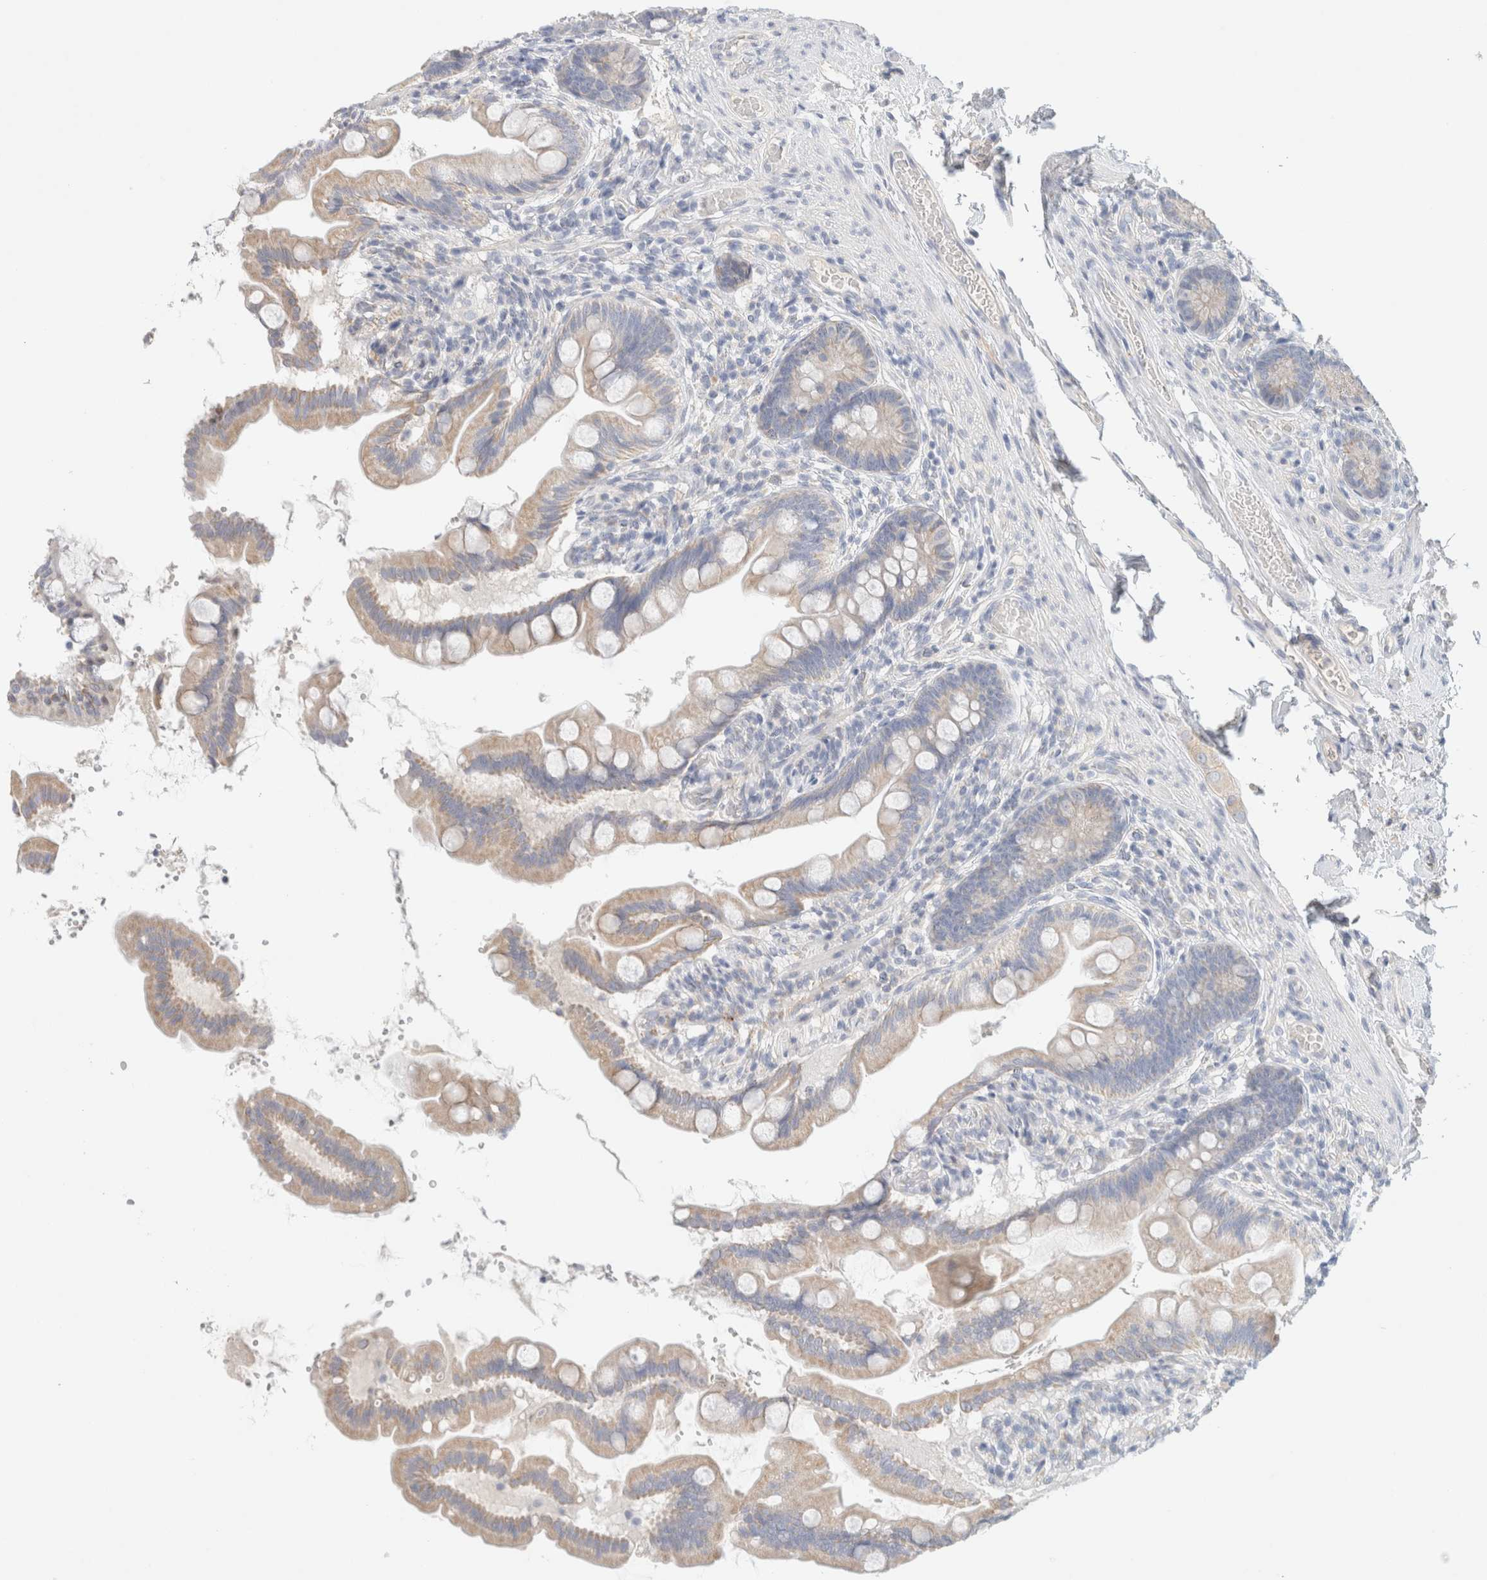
{"staining": {"intensity": "weak", "quantity": ">75%", "location": "cytoplasmic/membranous"}, "tissue": "small intestine", "cell_type": "Glandular cells", "image_type": "normal", "snomed": [{"axis": "morphology", "description": "Normal tissue, NOS"}, {"axis": "topography", "description": "Small intestine"}], "caption": "Immunohistochemistry photomicrograph of benign small intestine: small intestine stained using IHC displays low levels of weak protein expression localized specifically in the cytoplasmic/membranous of glandular cells, appearing as a cytoplasmic/membranous brown color.", "gene": "HEXD", "patient": {"sex": "female", "age": 56}}